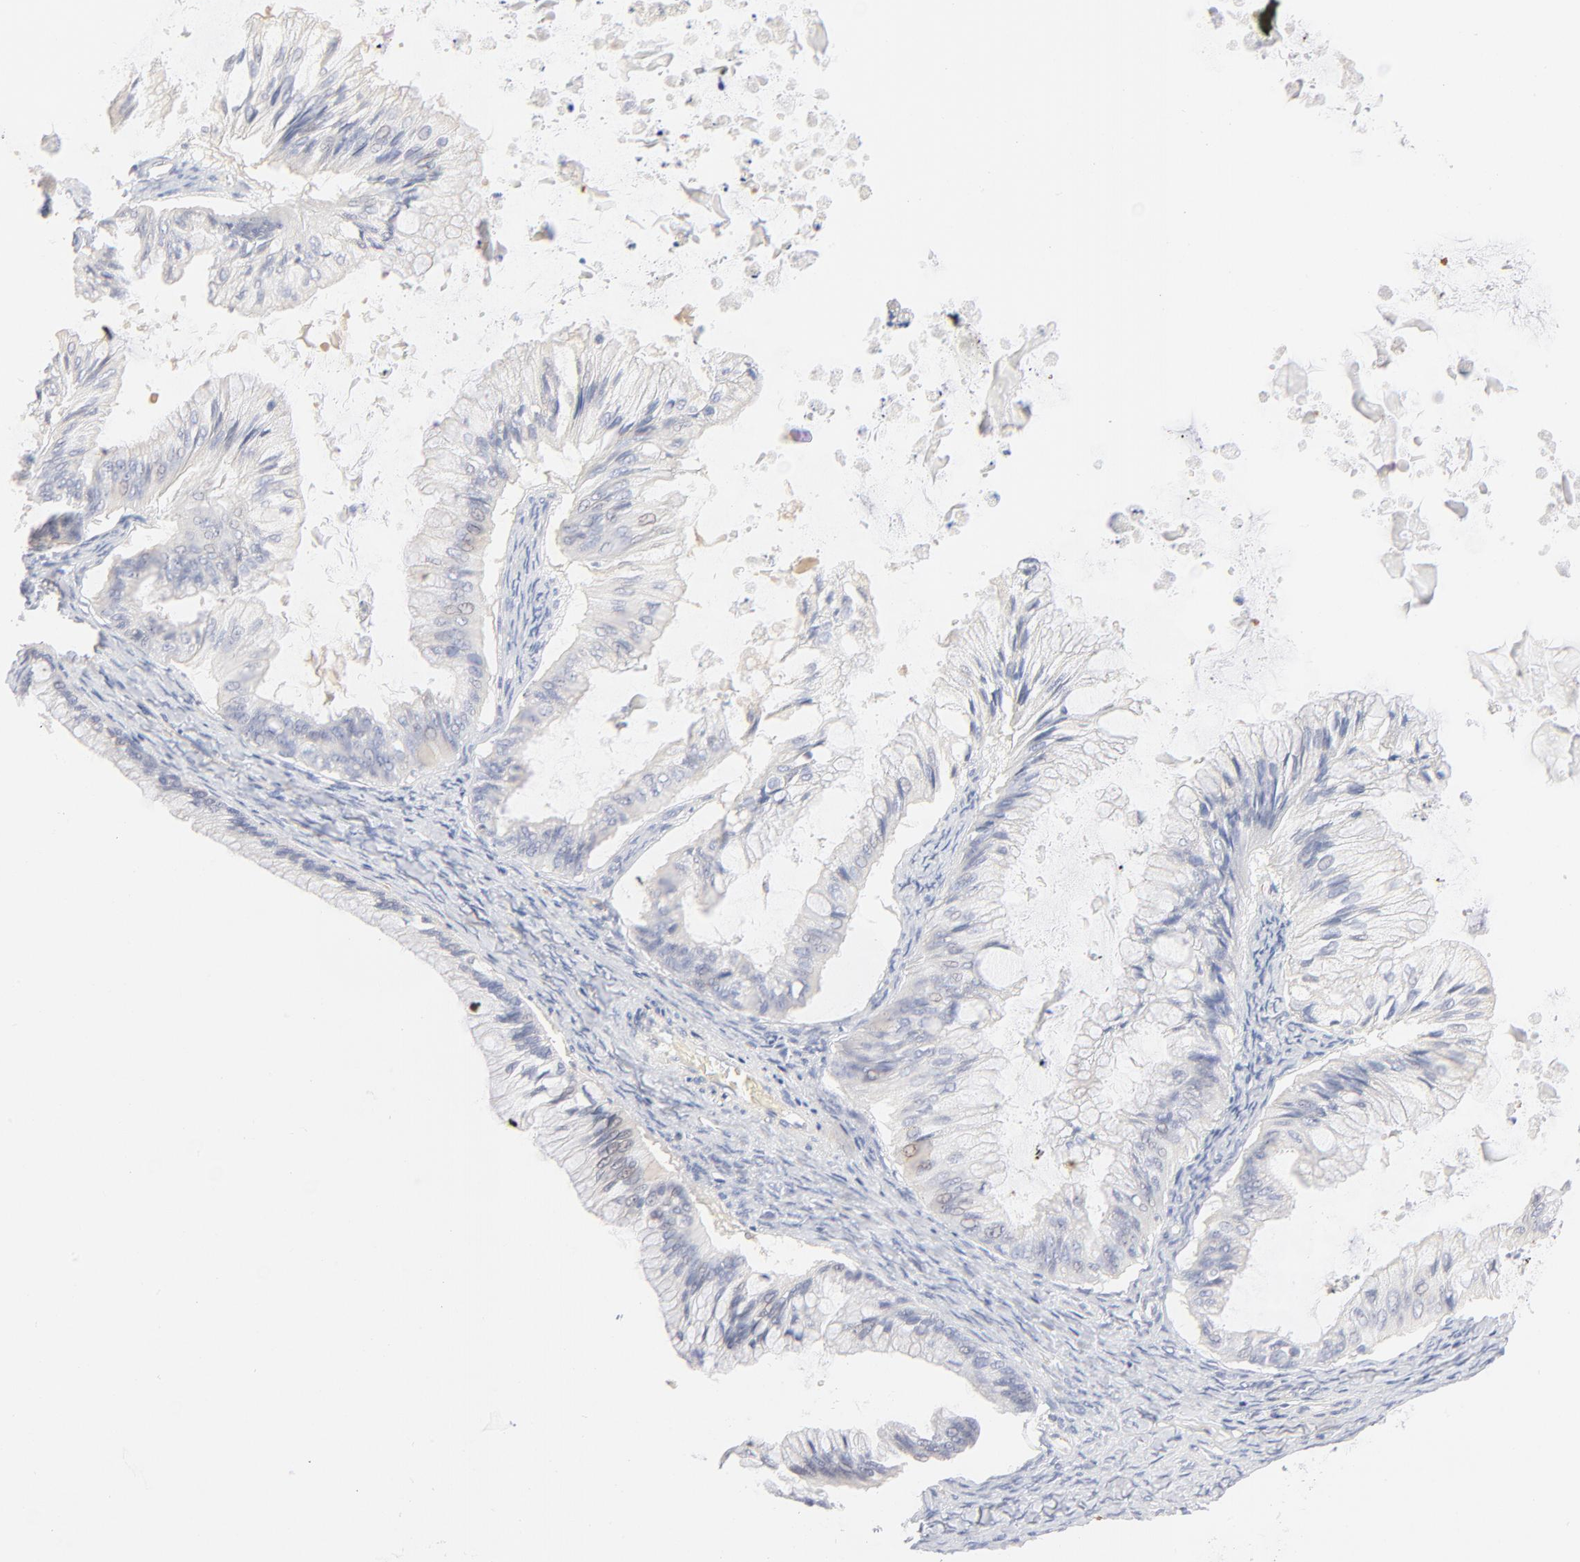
{"staining": {"intensity": "negative", "quantity": "none", "location": "none"}, "tissue": "ovarian cancer", "cell_type": "Tumor cells", "image_type": "cancer", "snomed": [{"axis": "morphology", "description": "Cystadenocarcinoma, mucinous, NOS"}, {"axis": "topography", "description": "Ovary"}], "caption": "Ovarian cancer stained for a protein using immunohistochemistry (IHC) displays no staining tumor cells.", "gene": "SPTB", "patient": {"sex": "female", "age": 57}}